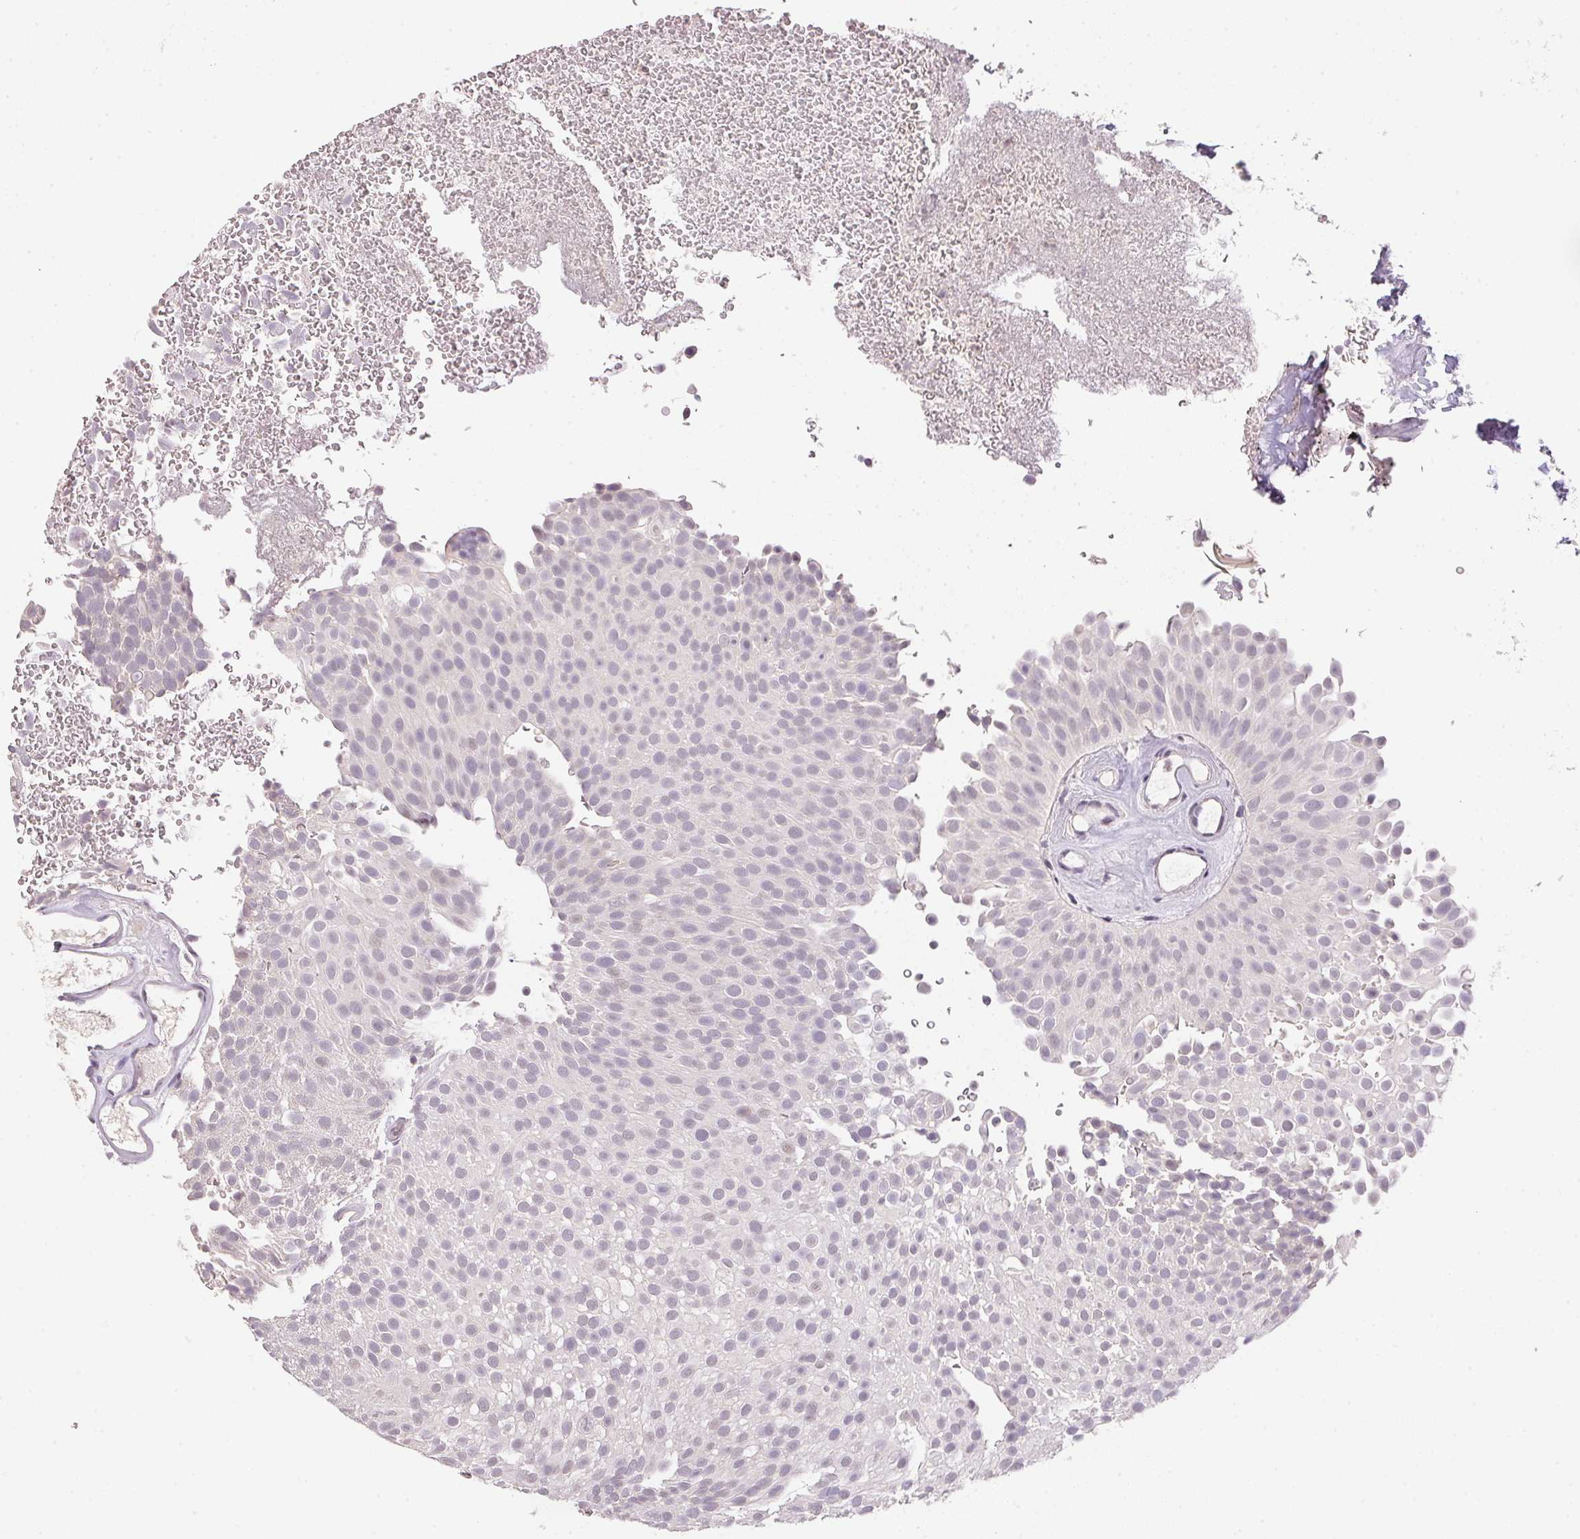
{"staining": {"intensity": "negative", "quantity": "none", "location": "none"}, "tissue": "urothelial cancer", "cell_type": "Tumor cells", "image_type": "cancer", "snomed": [{"axis": "morphology", "description": "Urothelial carcinoma, Low grade"}, {"axis": "topography", "description": "Urinary bladder"}], "caption": "Immunohistochemistry of urothelial cancer reveals no staining in tumor cells.", "gene": "POLR3G", "patient": {"sex": "male", "age": 78}}